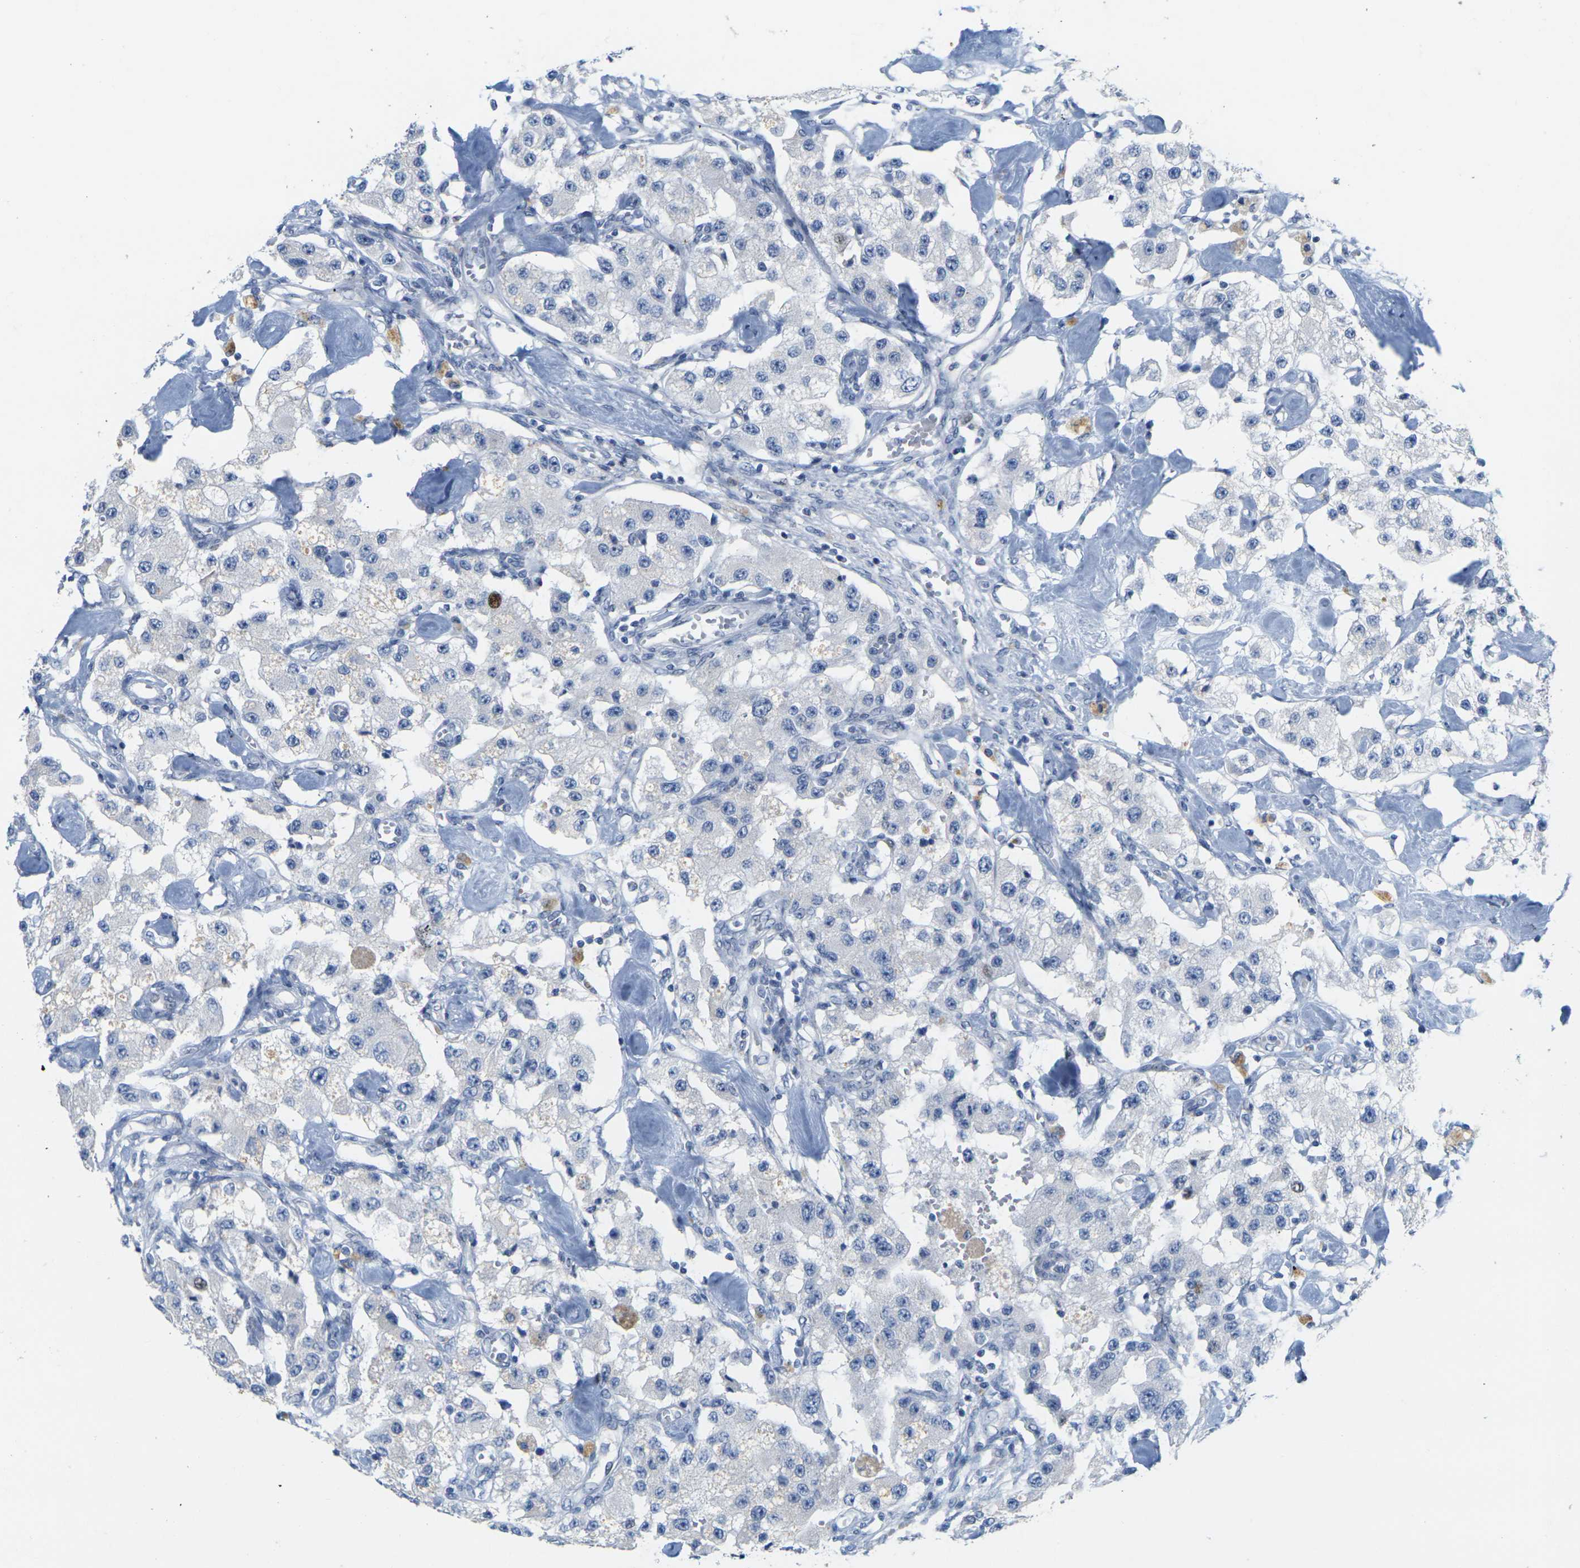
{"staining": {"intensity": "negative", "quantity": "none", "location": "none"}, "tissue": "carcinoid", "cell_type": "Tumor cells", "image_type": "cancer", "snomed": [{"axis": "morphology", "description": "Carcinoid, malignant, NOS"}, {"axis": "topography", "description": "Pancreas"}], "caption": "Protein analysis of carcinoid demonstrates no significant expression in tumor cells.", "gene": "CDK2", "patient": {"sex": "male", "age": 41}}